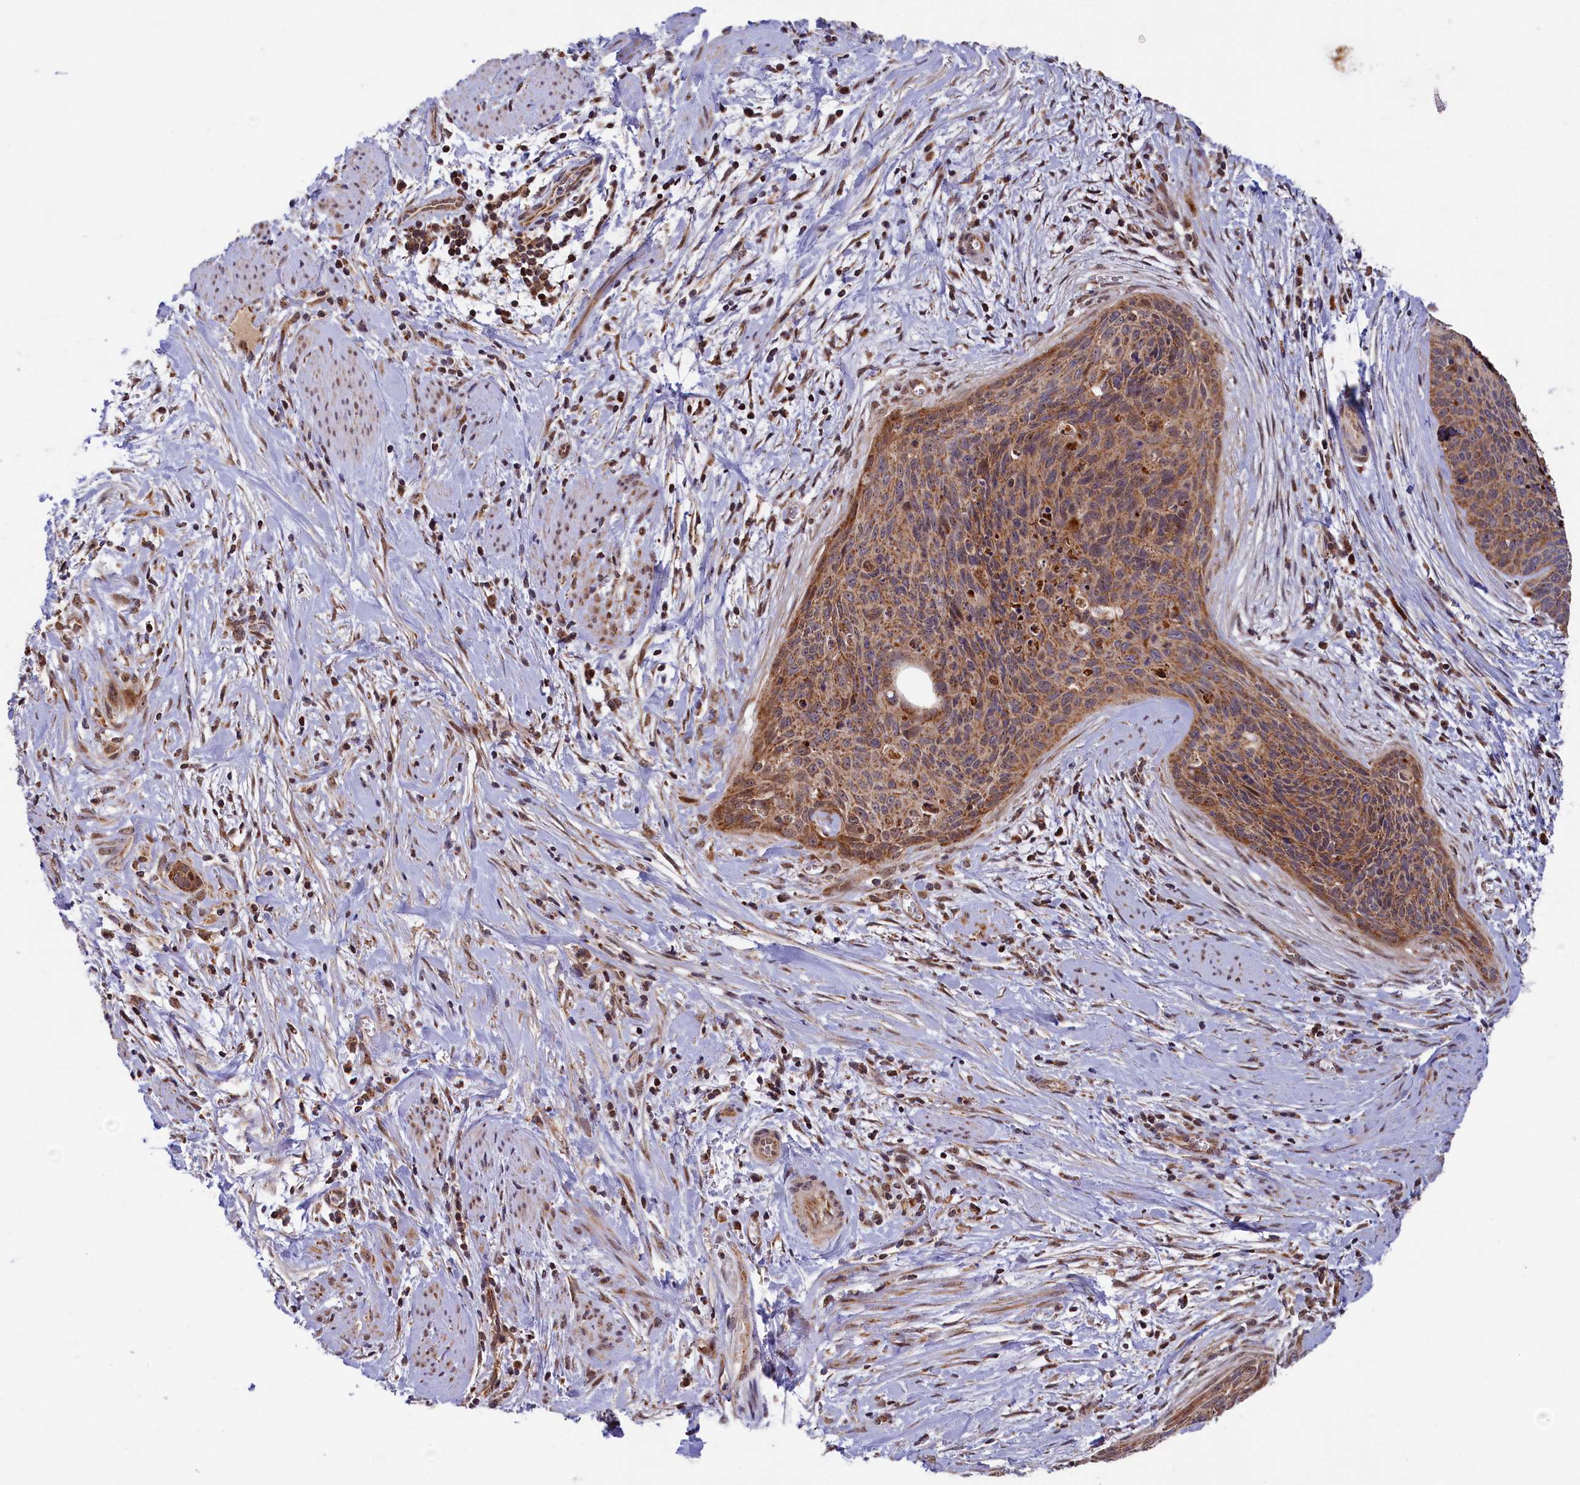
{"staining": {"intensity": "moderate", "quantity": ">75%", "location": "cytoplasmic/membranous"}, "tissue": "cervical cancer", "cell_type": "Tumor cells", "image_type": "cancer", "snomed": [{"axis": "morphology", "description": "Squamous cell carcinoma, NOS"}, {"axis": "topography", "description": "Cervix"}], "caption": "Tumor cells exhibit medium levels of moderate cytoplasmic/membranous staining in about >75% of cells in human squamous cell carcinoma (cervical).", "gene": "DUS3L", "patient": {"sex": "female", "age": 55}}